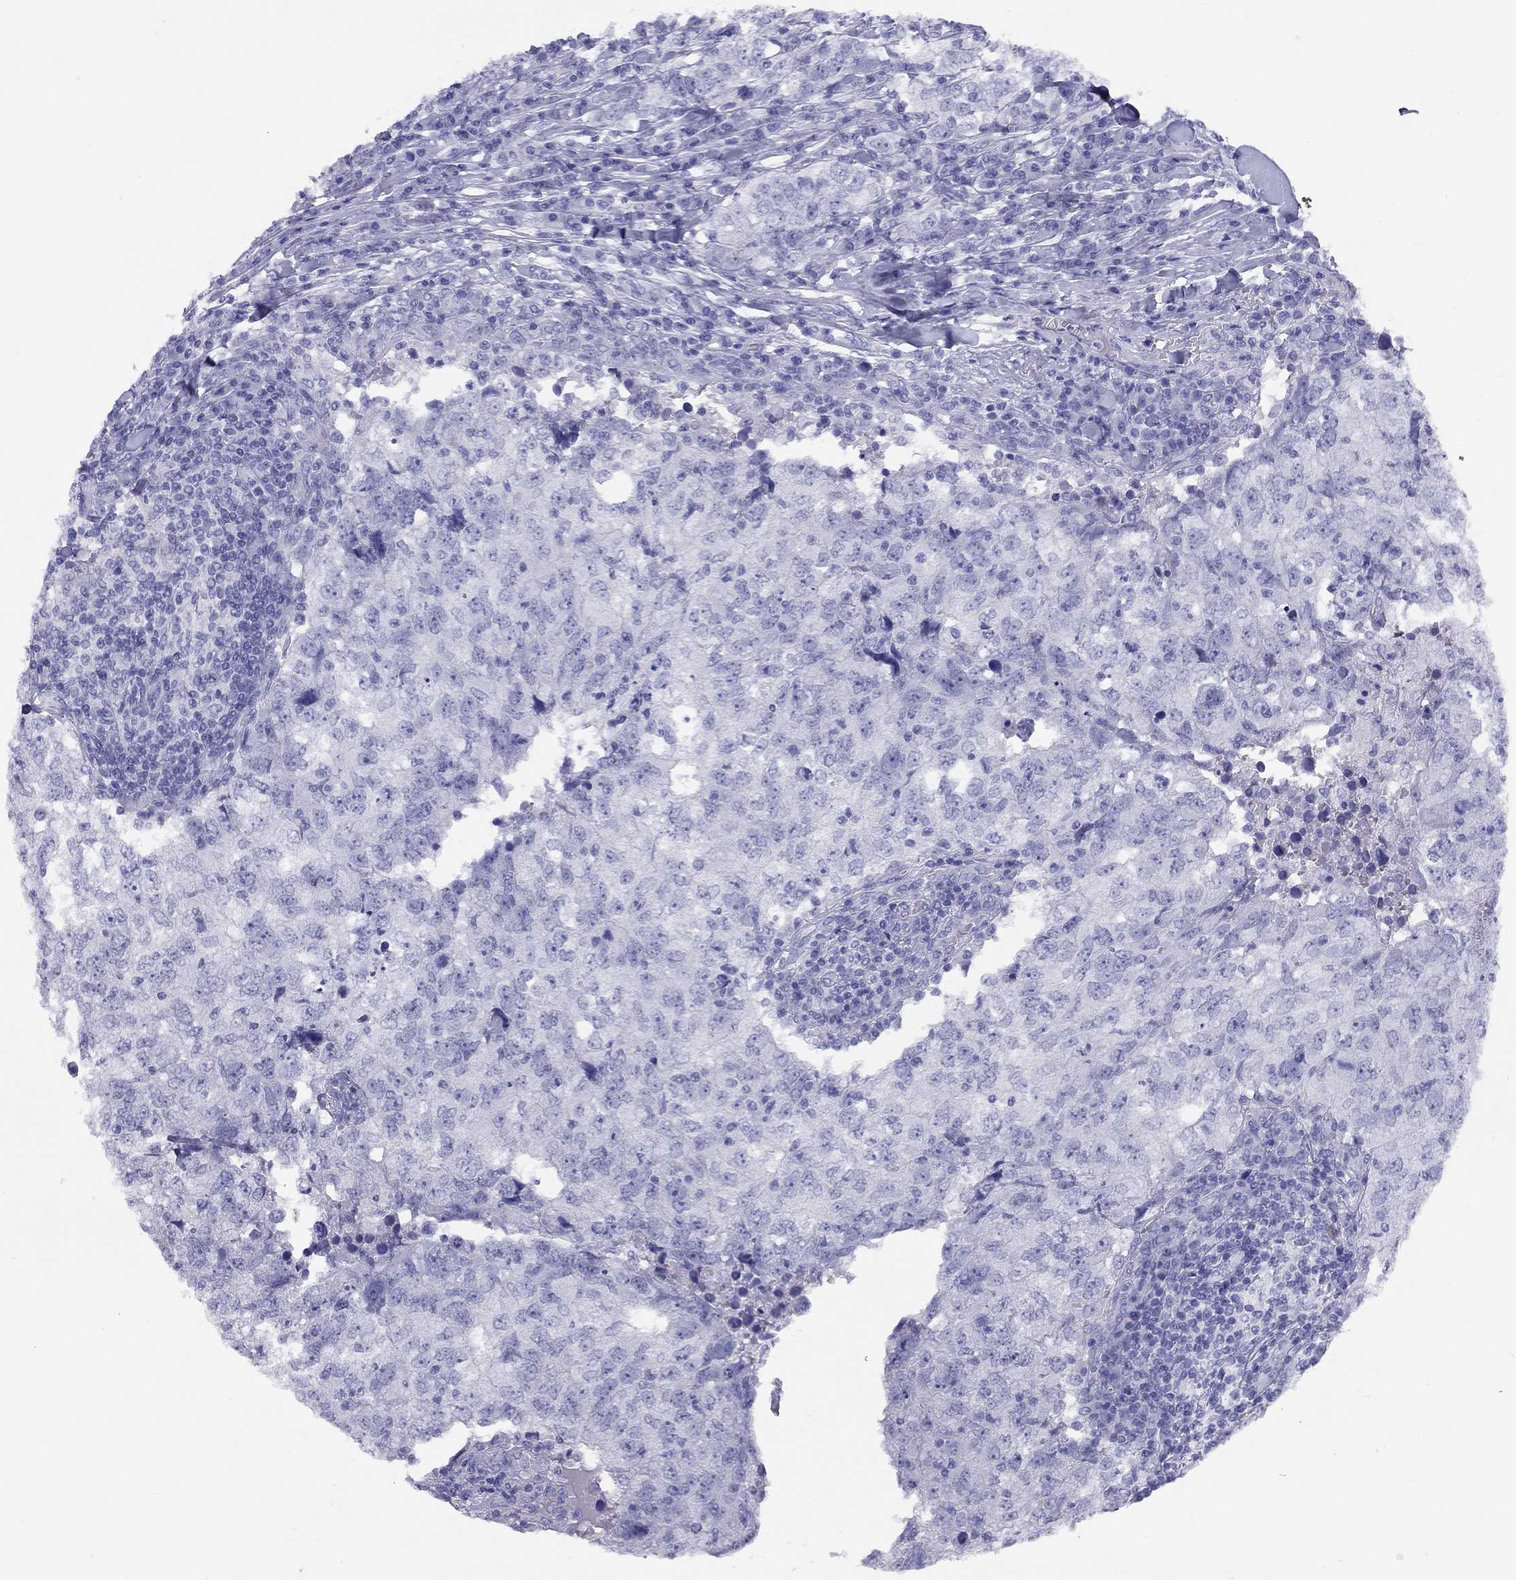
{"staining": {"intensity": "negative", "quantity": "none", "location": "none"}, "tissue": "breast cancer", "cell_type": "Tumor cells", "image_type": "cancer", "snomed": [{"axis": "morphology", "description": "Duct carcinoma"}, {"axis": "topography", "description": "Breast"}], "caption": "Micrograph shows no significant protein expression in tumor cells of breast cancer.", "gene": "LRIT2", "patient": {"sex": "female", "age": 30}}